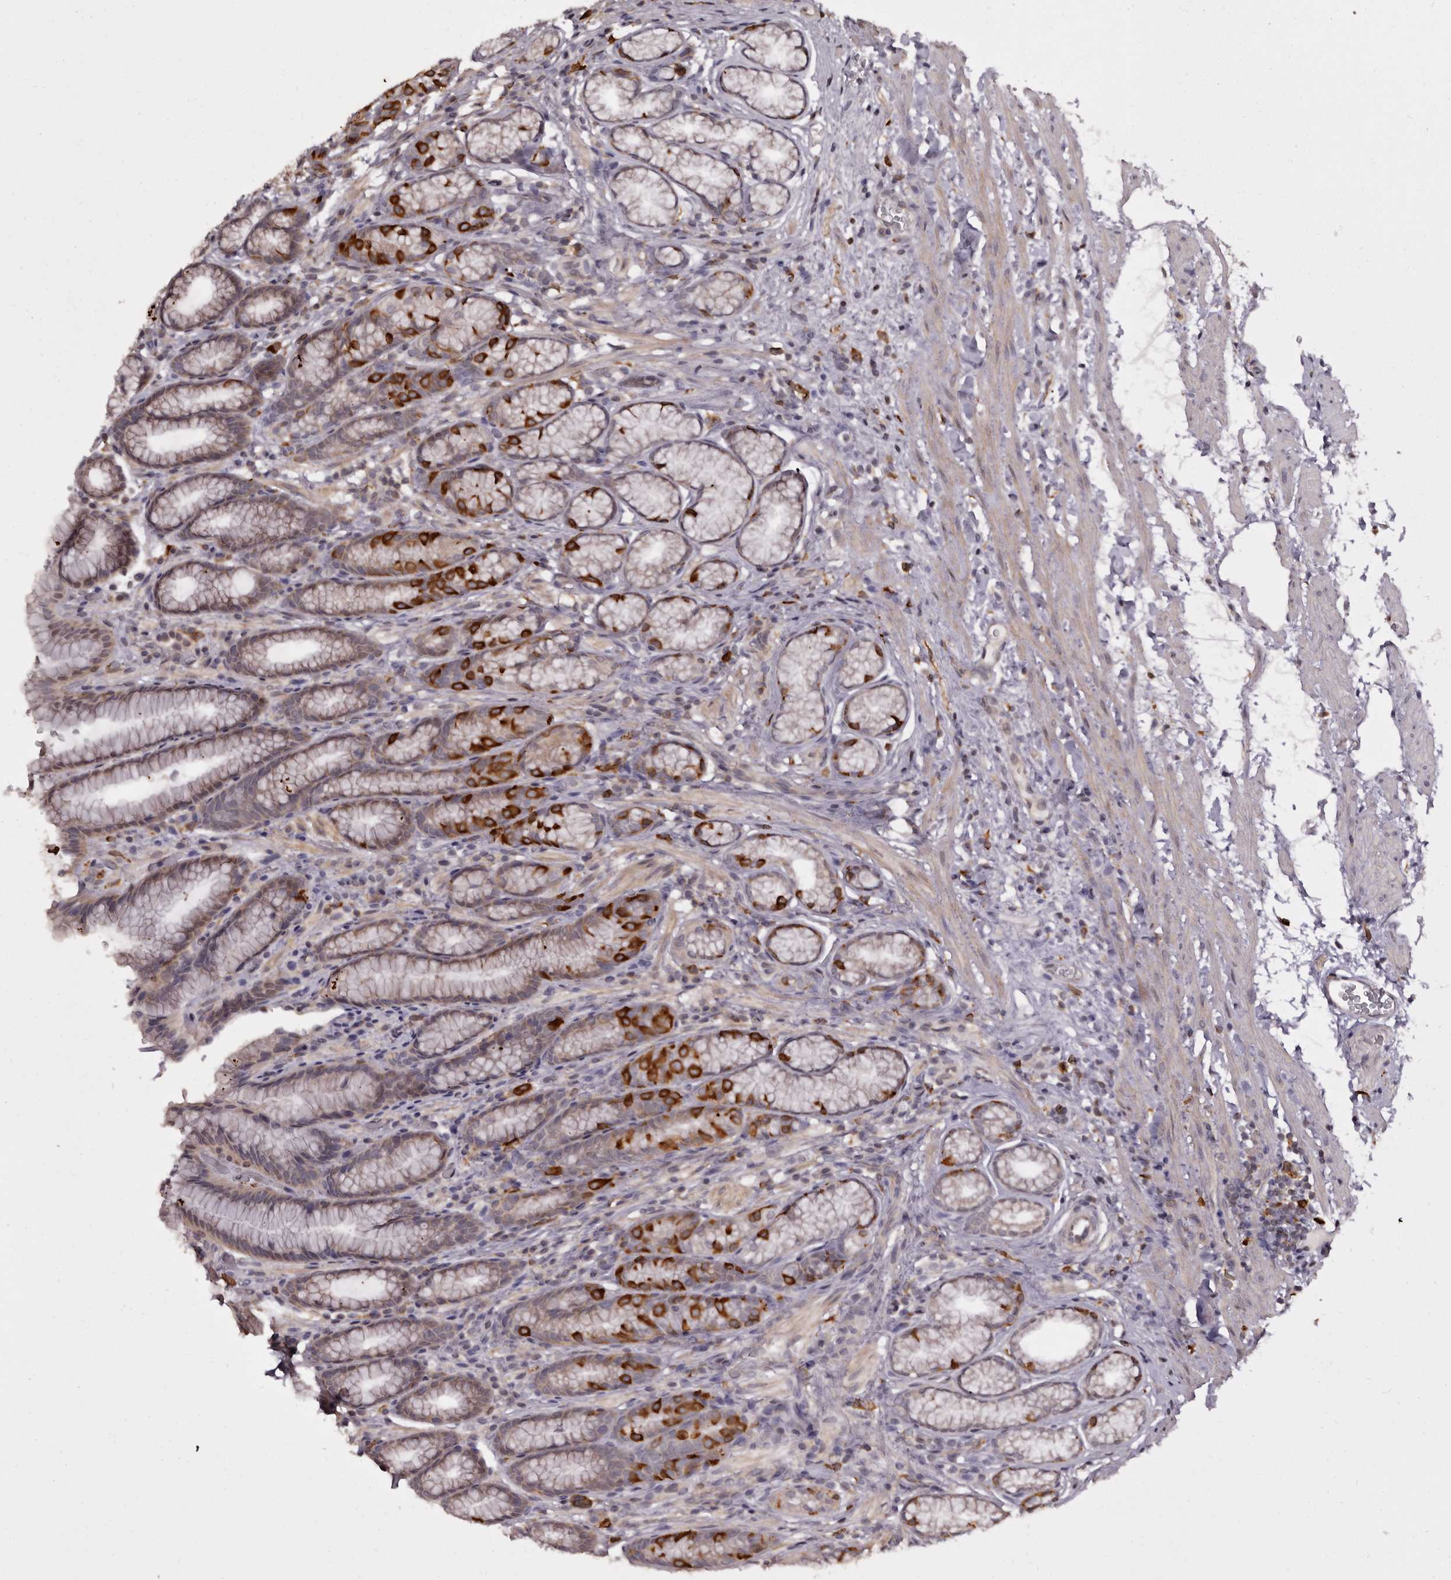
{"staining": {"intensity": "strong", "quantity": "<25%", "location": "cytoplasmic/membranous"}, "tissue": "stomach", "cell_type": "Glandular cells", "image_type": "normal", "snomed": [{"axis": "morphology", "description": "Normal tissue, NOS"}, {"axis": "topography", "description": "Stomach"}], "caption": "A brown stain shows strong cytoplasmic/membranous expression of a protein in glandular cells of normal human stomach.", "gene": "TNNI1", "patient": {"sex": "male", "age": 42}}